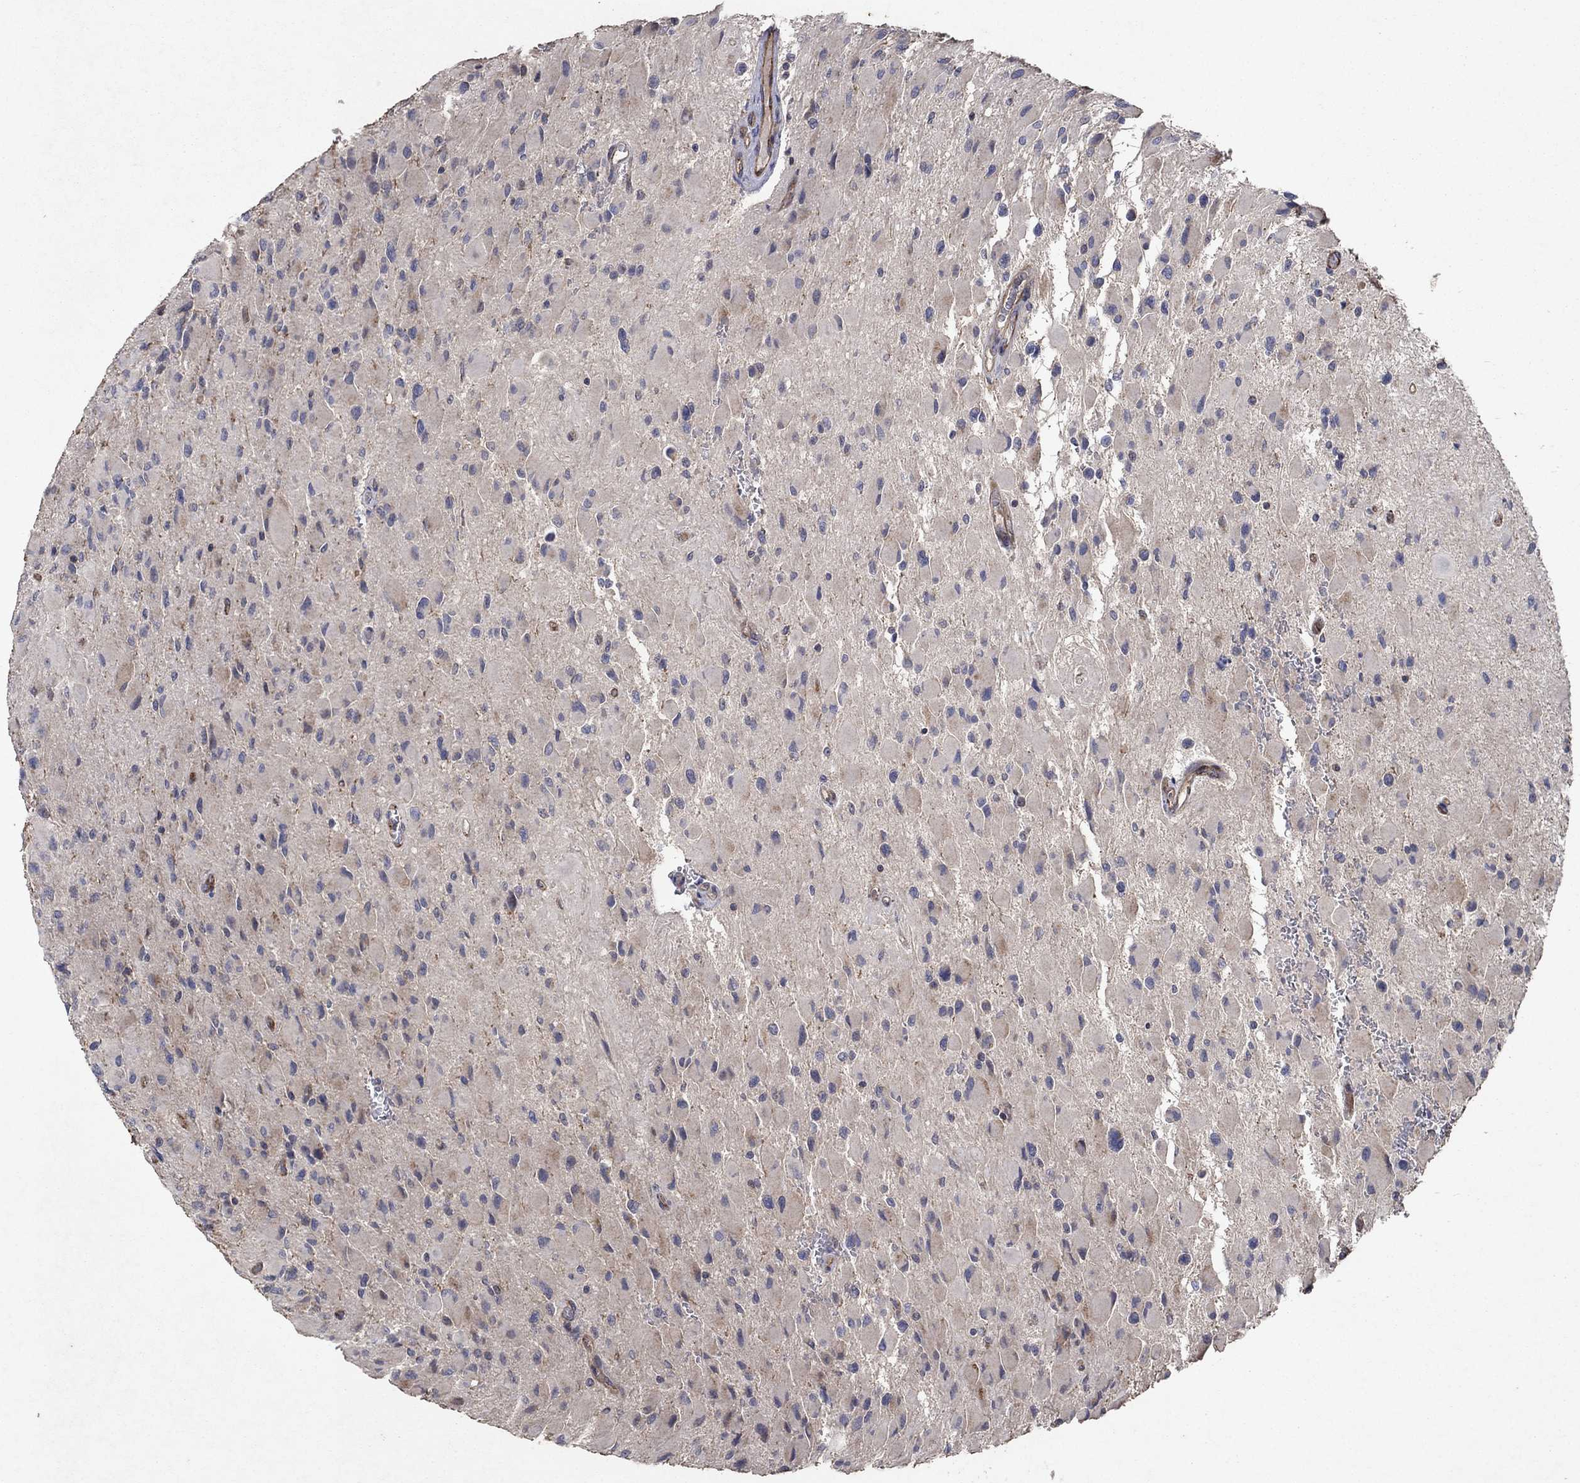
{"staining": {"intensity": "negative", "quantity": "none", "location": "none"}, "tissue": "glioma", "cell_type": "Tumor cells", "image_type": "cancer", "snomed": [{"axis": "morphology", "description": "Glioma, malignant, High grade"}, {"axis": "topography", "description": "Cerebral cortex"}], "caption": "Tumor cells are negative for brown protein staining in malignant glioma (high-grade).", "gene": "FRG1", "patient": {"sex": "female", "age": 36}}